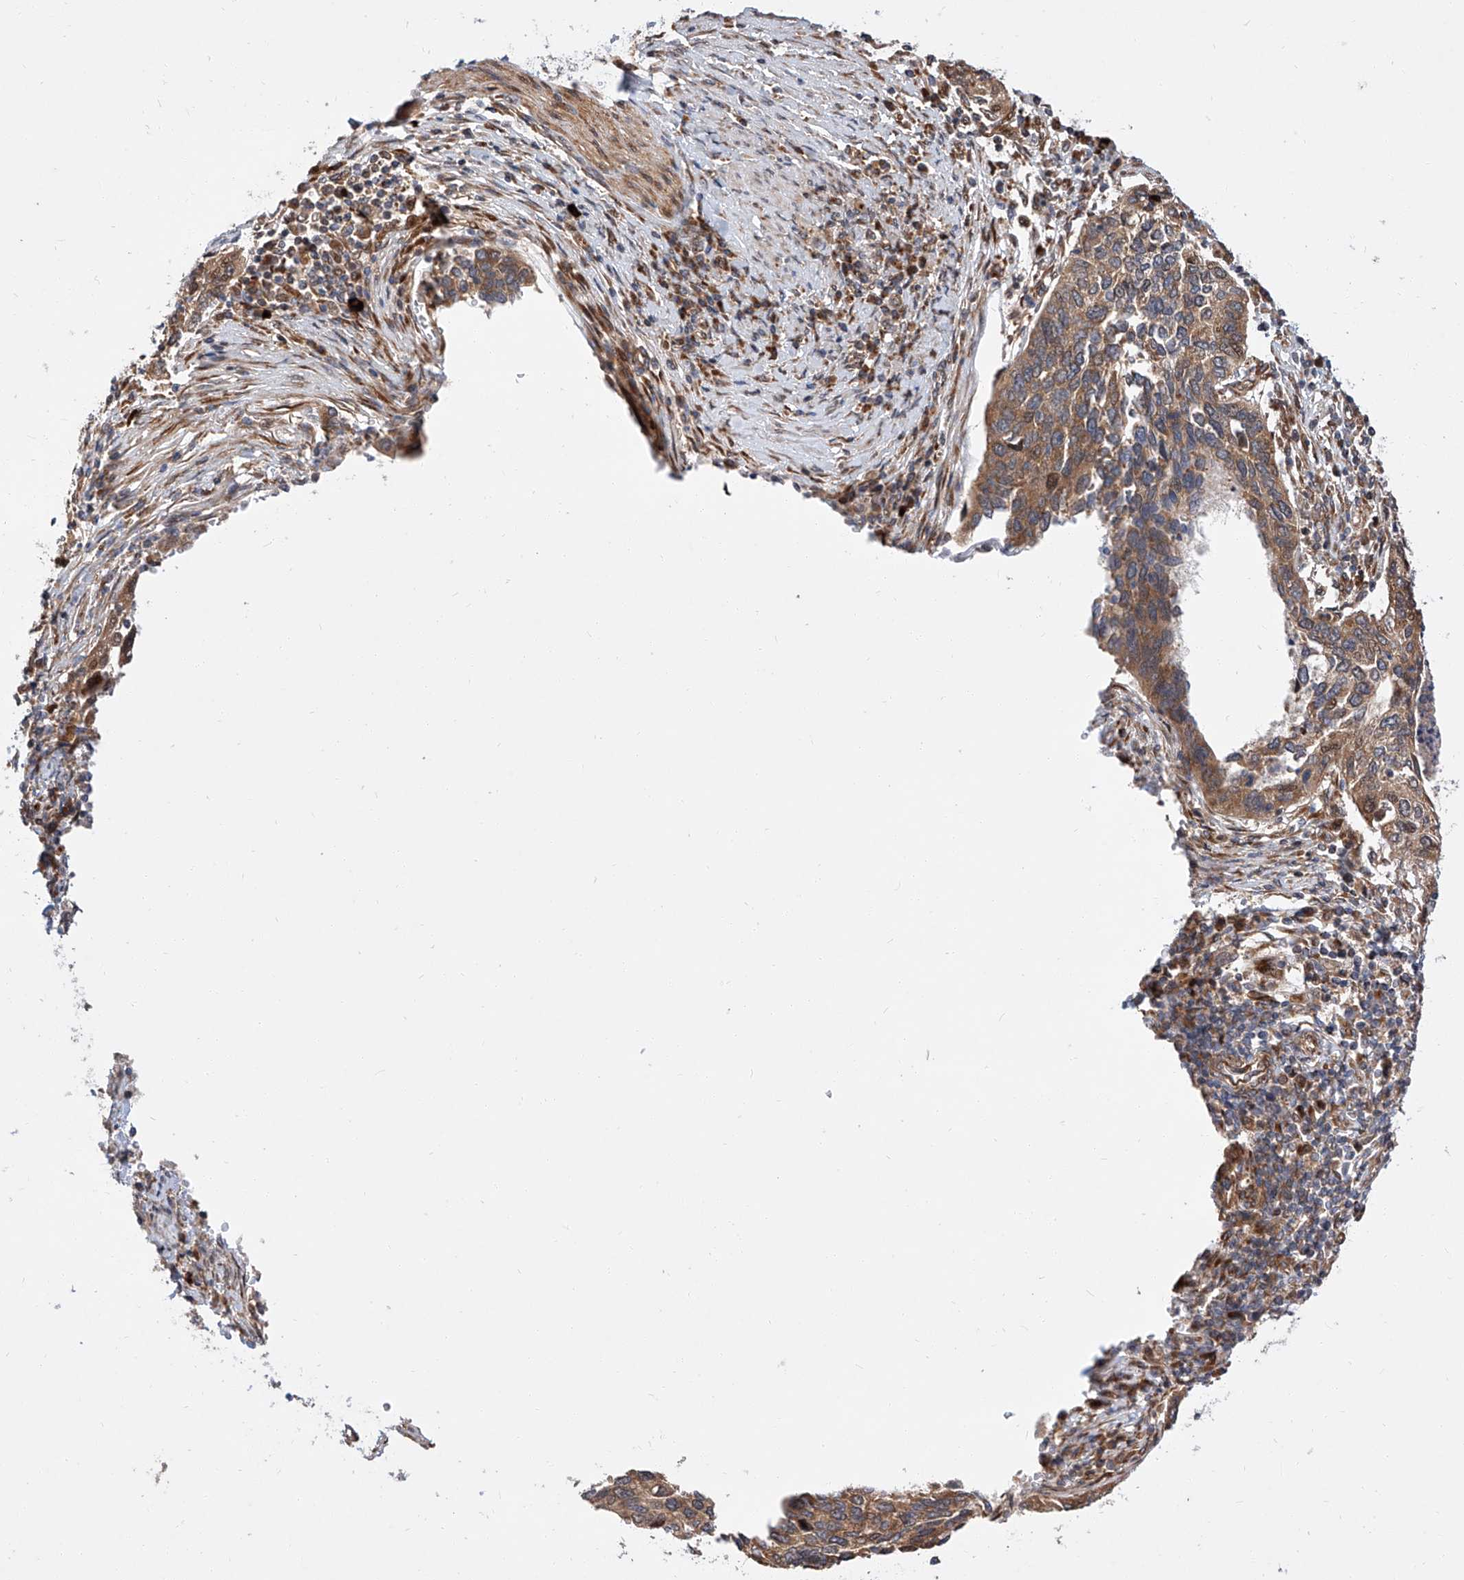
{"staining": {"intensity": "moderate", "quantity": ">75%", "location": "cytoplasmic/membranous"}, "tissue": "cervical cancer", "cell_type": "Tumor cells", "image_type": "cancer", "snomed": [{"axis": "morphology", "description": "Squamous cell carcinoma, NOS"}, {"axis": "topography", "description": "Cervix"}], "caption": "High-power microscopy captured an IHC histopathology image of cervical cancer, revealing moderate cytoplasmic/membranous expression in approximately >75% of tumor cells. (DAB (3,3'-diaminobenzidine) = brown stain, brightfield microscopy at high magnification).", "gene": "DIRAS3", "patient": {"sex": "female", "age": 38}}